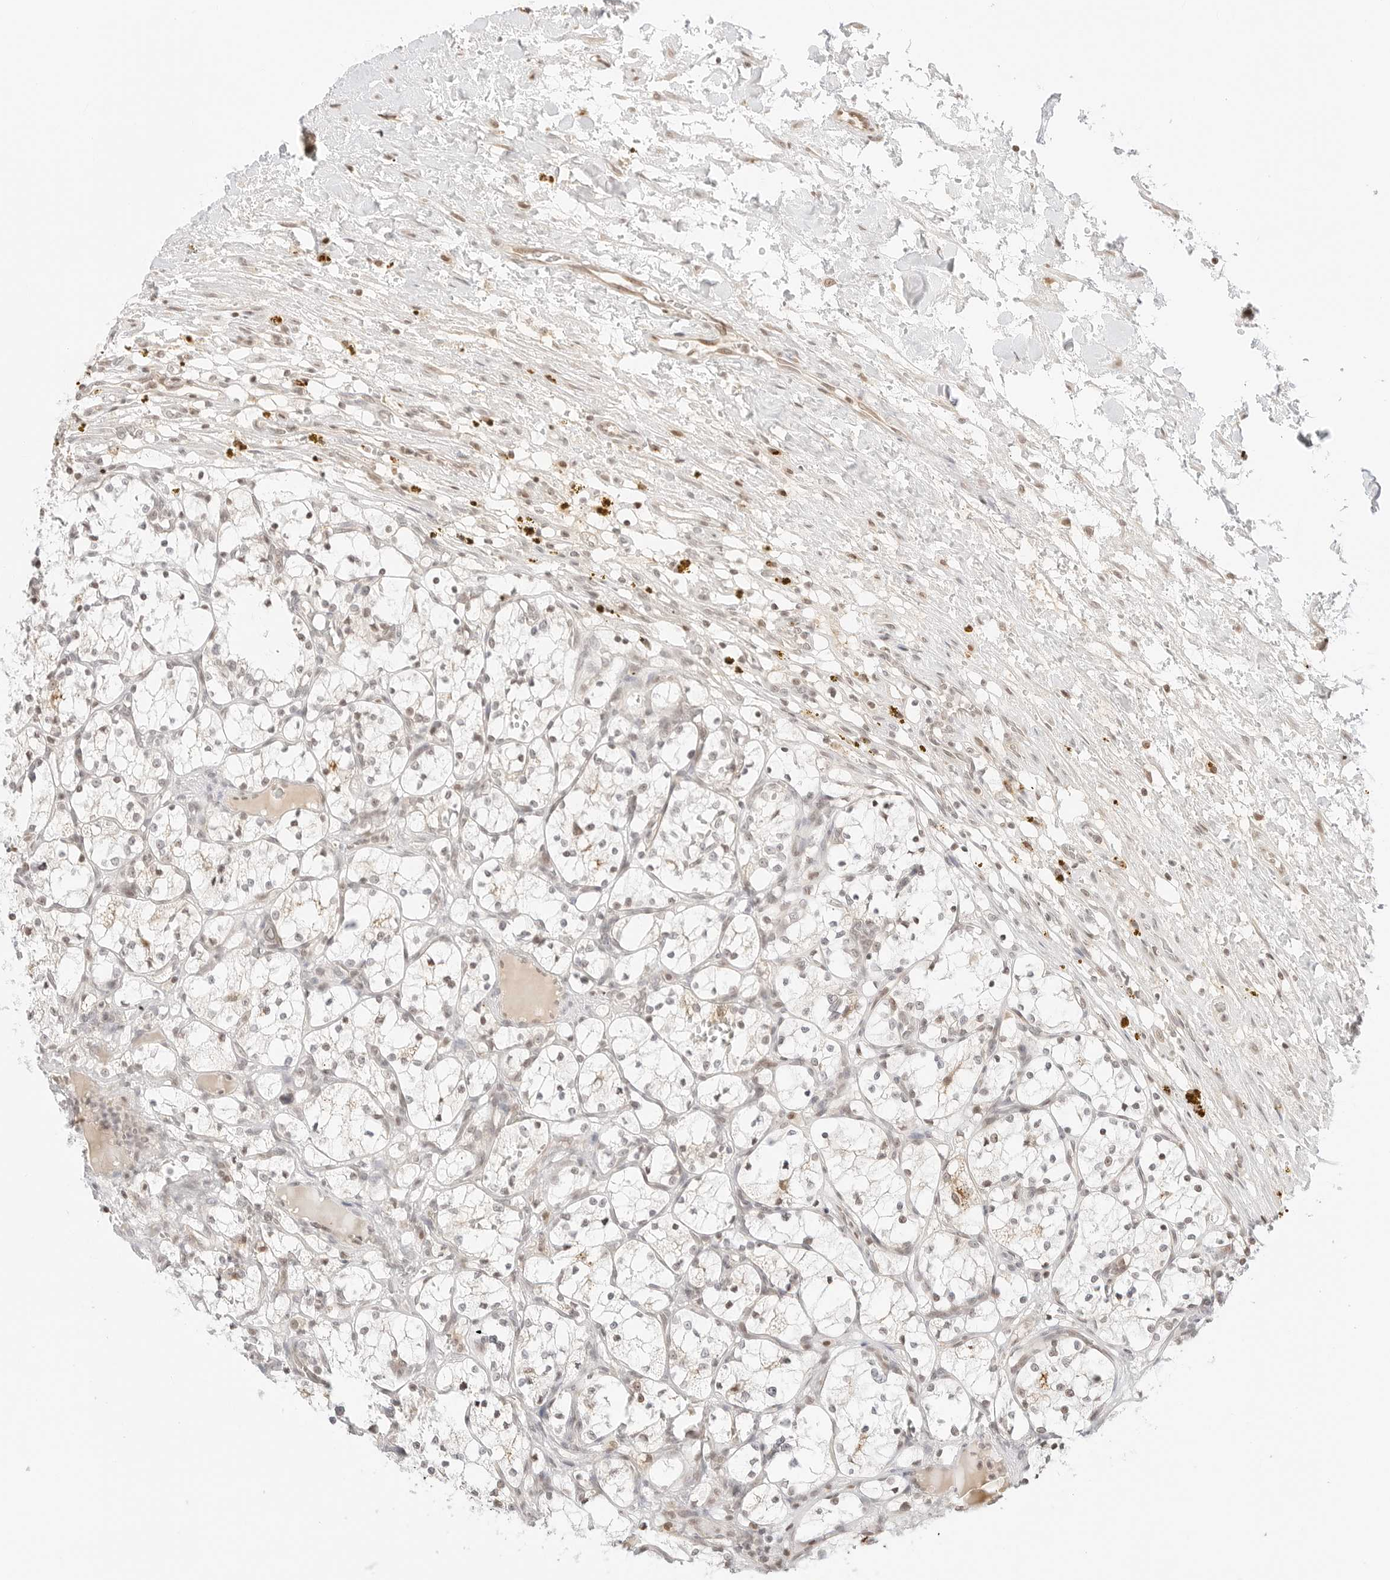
{"staining": {"intensity": "negative", "quantity": "none", "location": "none"}, "tissue": "renal cancer", "cell_type": "Tumor cells", "image_type": "cancer", "snomed": [{"axis": "morphology", "description": "Adenocarcinoma, NOS"}, {"axis": "topography", "description": "Kidney"}], "caption": "This histopathology image is of adenocarcinoma (renal) stained with immunohistochemistry to label a protein in brown with the nuclei are counter-stained blue. There is no positivity in tumor cells.", "gene": "RPS6KL1", "patient": {"sex": "female", "age": 69}}